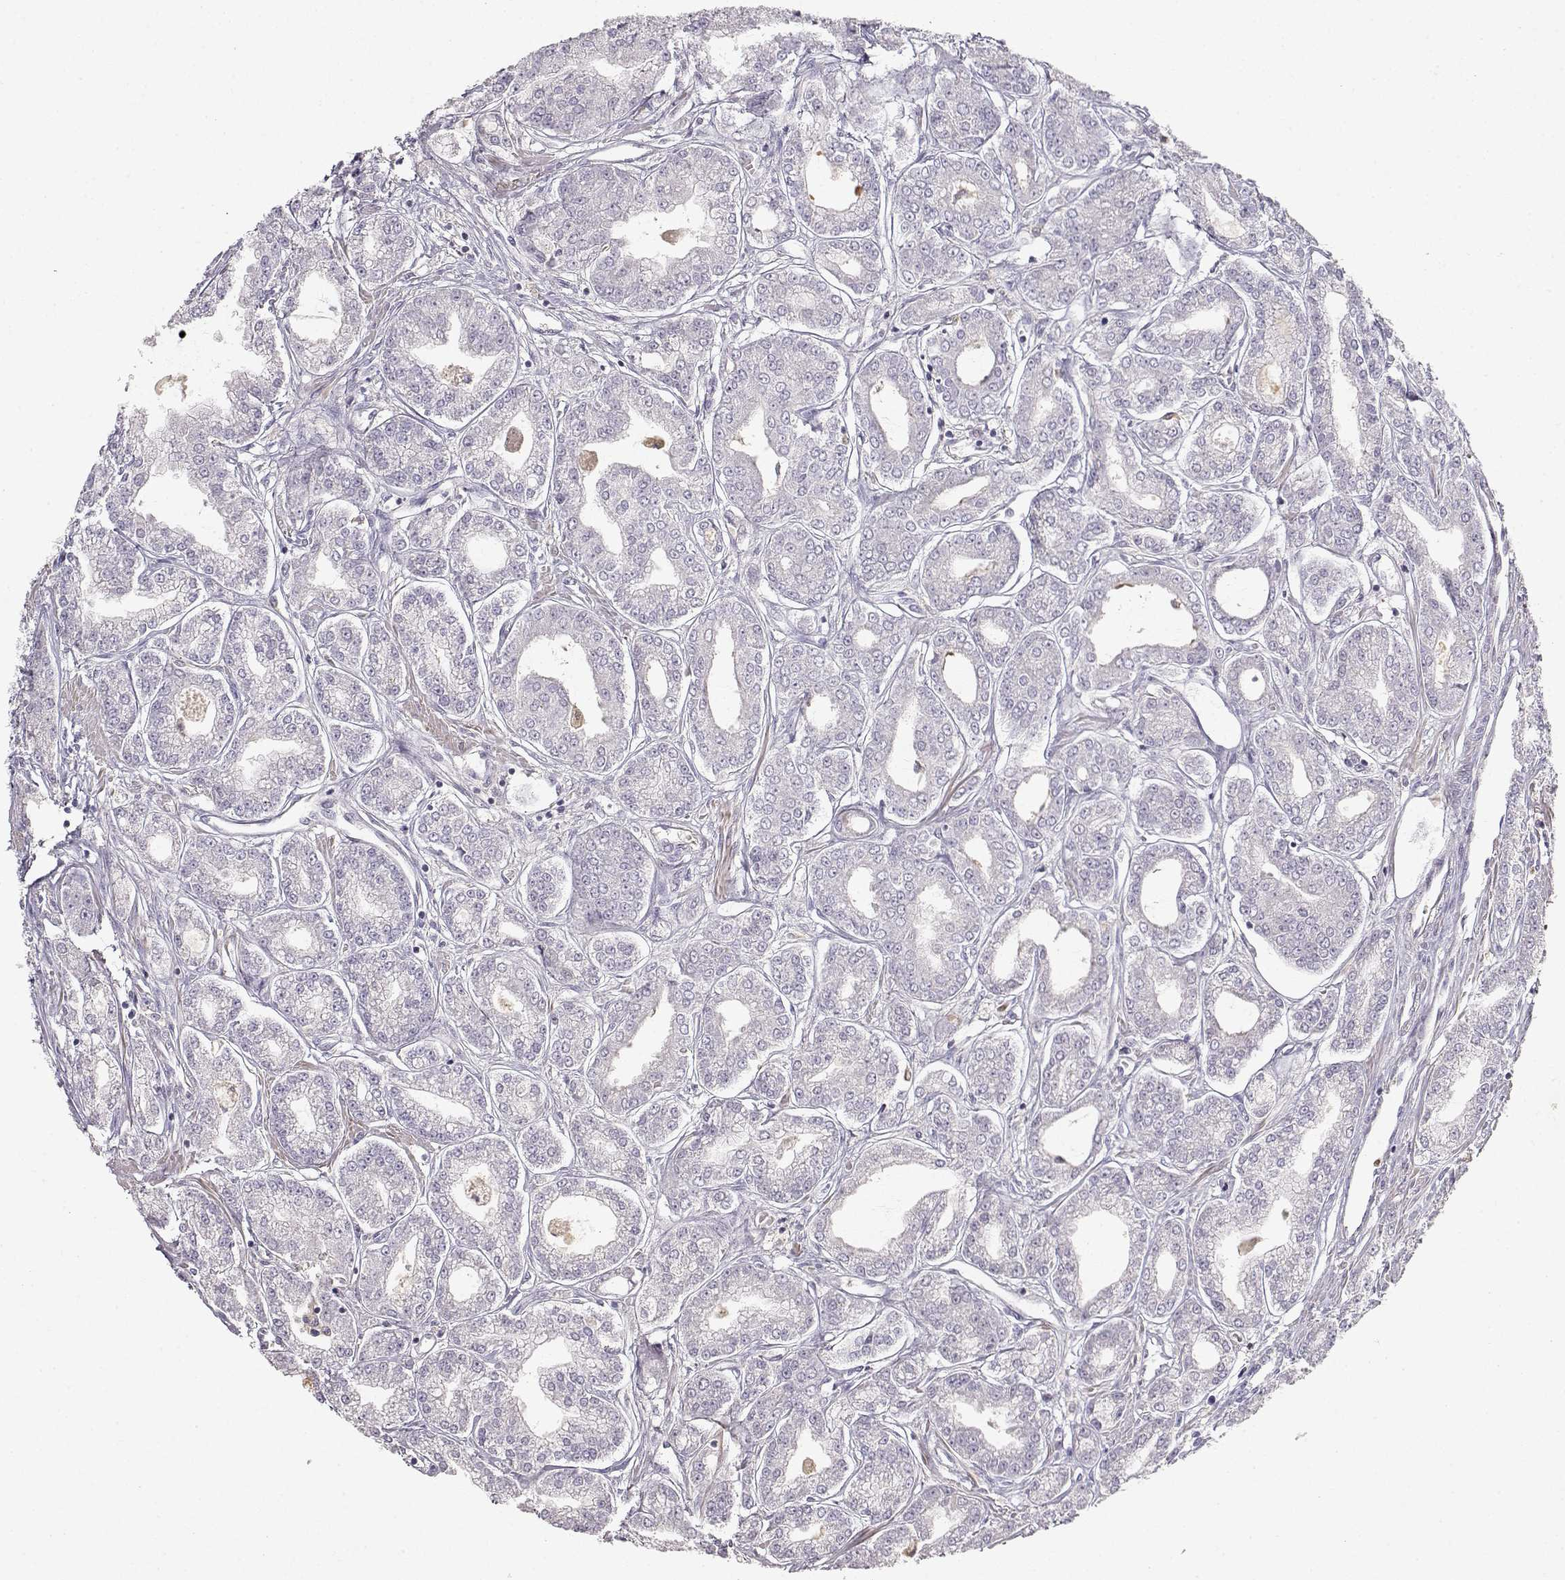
{"staining": {"intensity": "negative", "quantity": "none", "location": "none"}, "tissue": "prostate cancer", "cell_type": "Tumor cells", "image_type": "cancer", "snomed": [{"axis": "morphology", "description": "Adenocarcinoma, NOS"}, {"axis": "topography", "description": "Prostate"}], "caption": "Prostate cancer (adenocarcinoma) was stained to show a protein in brown. There is no significant staining in tumor cells.", "gene": "VAV1", "patient": {"sex": "male", "age": 71}}